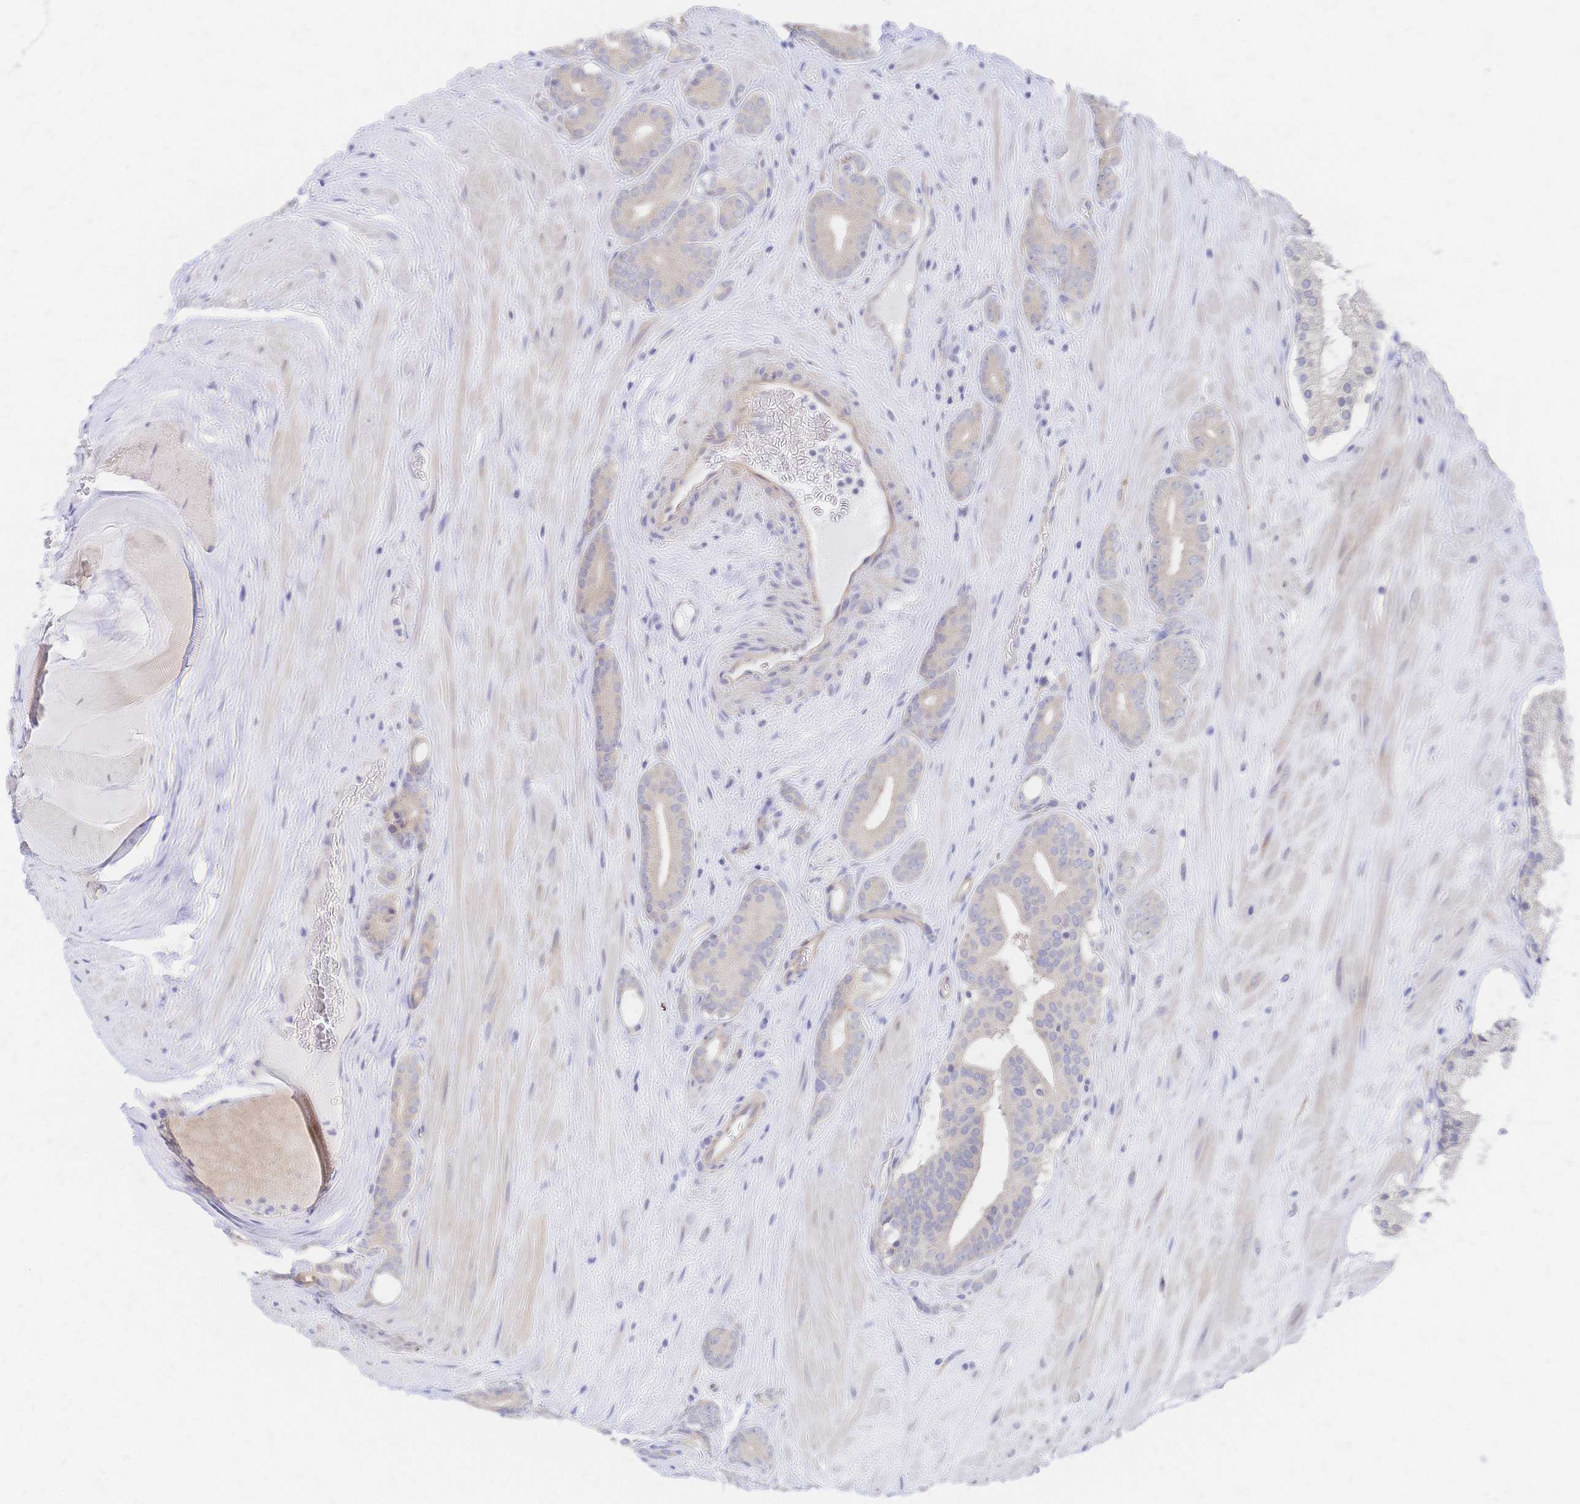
{"staining": {"intensity": "weak", "quantity": "<25%", "location": "cytoplasmic/membranous"}, "tissue": "prostate cancer", "cell_type": "Tumor cells", "image_type": "cancer", "snomed": [{"axis": "morphology", "description": "Adenocarcinoma, High grade"}, {"axis": "topography", "description": "Prostate"}], "caption": "Prostate cancer (adenocarcinoma (high-grade)) was stained to show a protein in brown. There is no significant staining in tumor cells. The staining was performed using DAB to visualize the protein expression in brown, while the nuclei were stained in blue with hematoxylin (Magnification: 20x).", "gene": "SLC5A1", "patient": {"sex": "male", "age": 66}}